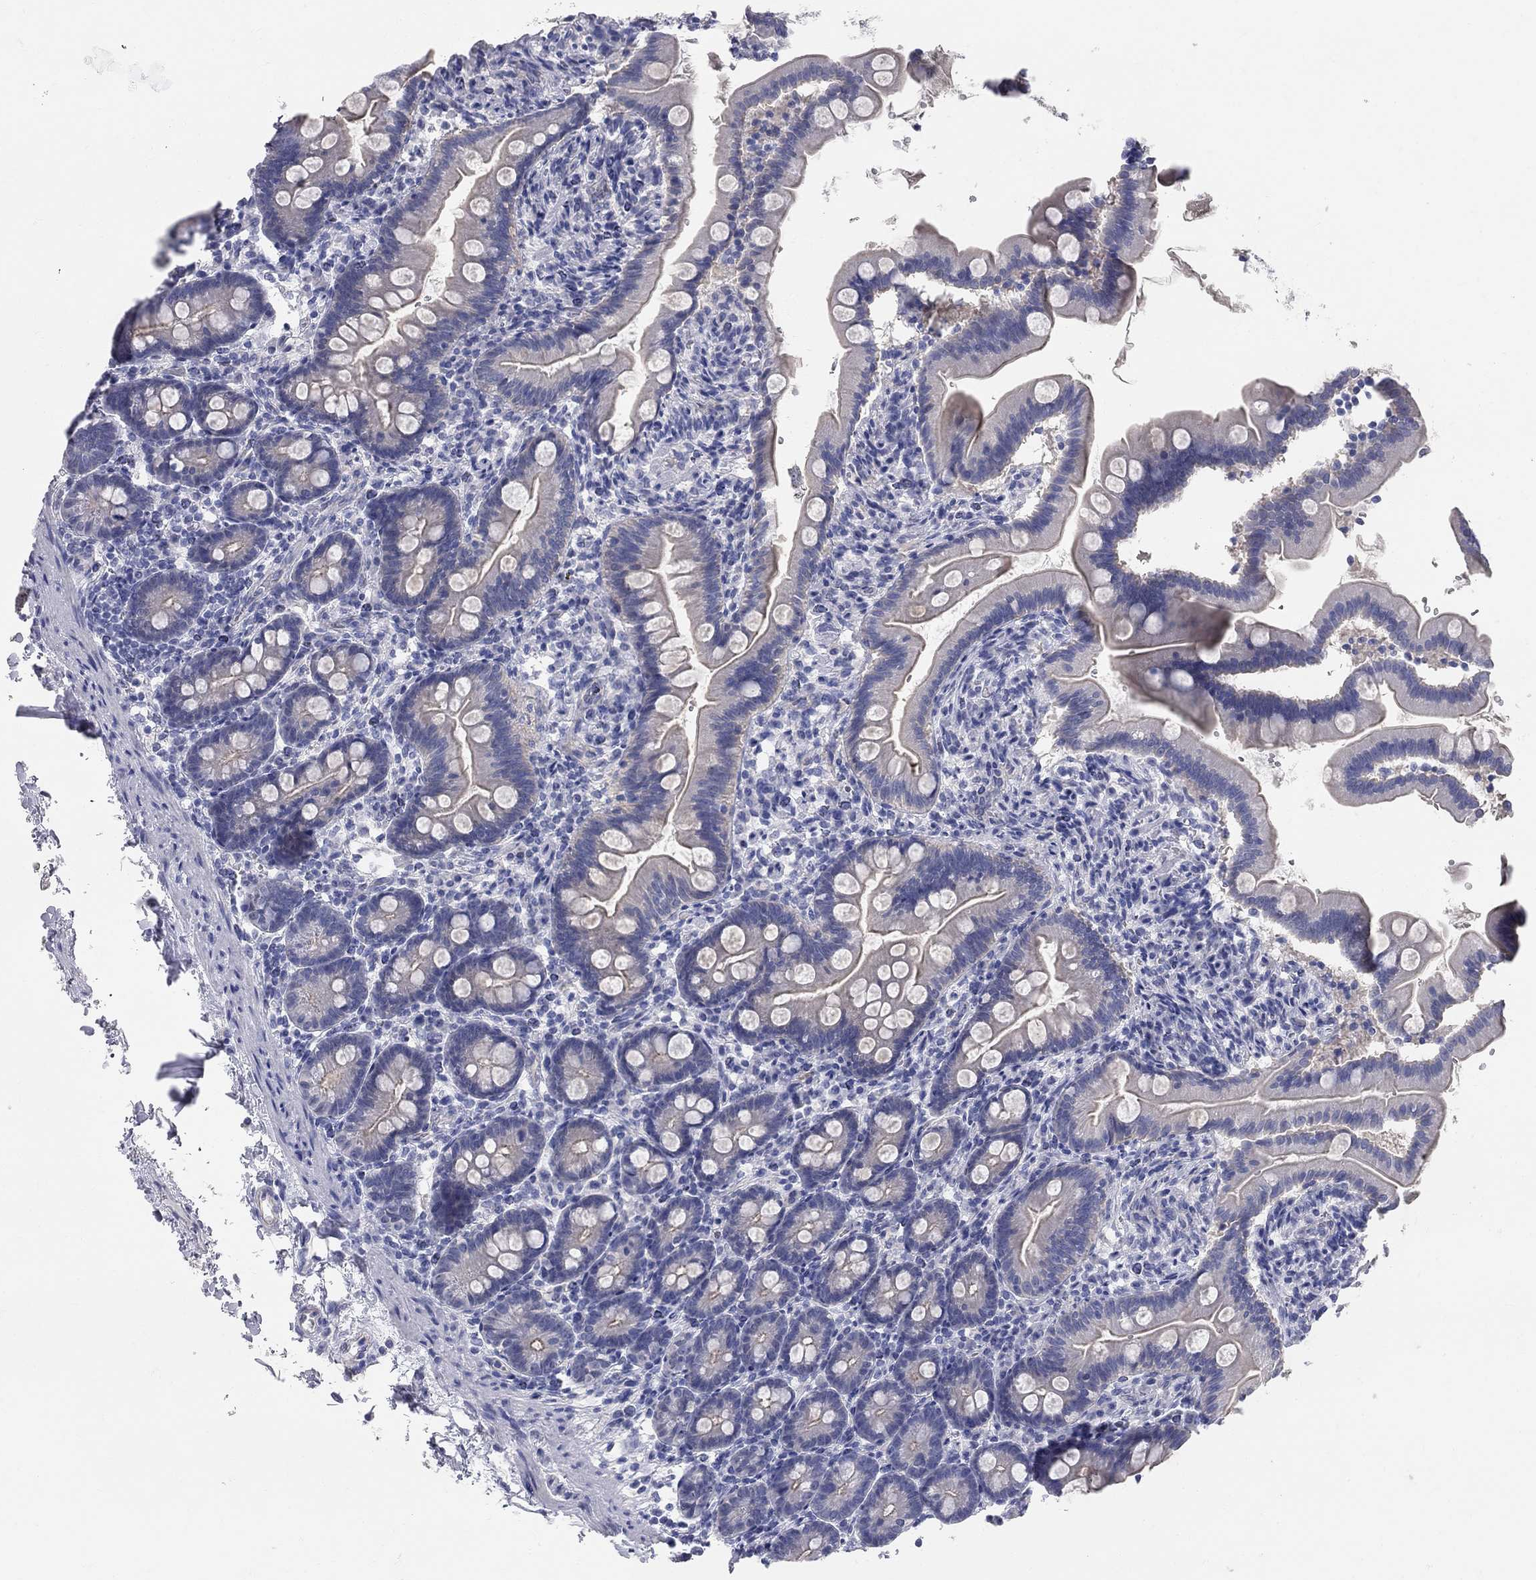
{"staining": {"intensity": "negative", "quantity": "none", "location": "none"}, "tissue": "small intestine", "cell_type": "Glandular cells", "image_type": "normal", "snomed": [{"axis": "morphology", "description": "Normal tissue, NOS"}, {"axis": "topography", "description": "Small intestine"}], "caption": "High magnification brightfield microscopy of normal small intestine stained with DAB (brown) and counterstained with hematoxylin (blue): glandular cells show no significant expression. Nuclei are stained in blue.", "gene": "AOX1", "patient": {"sex": "female", "age": 44}}